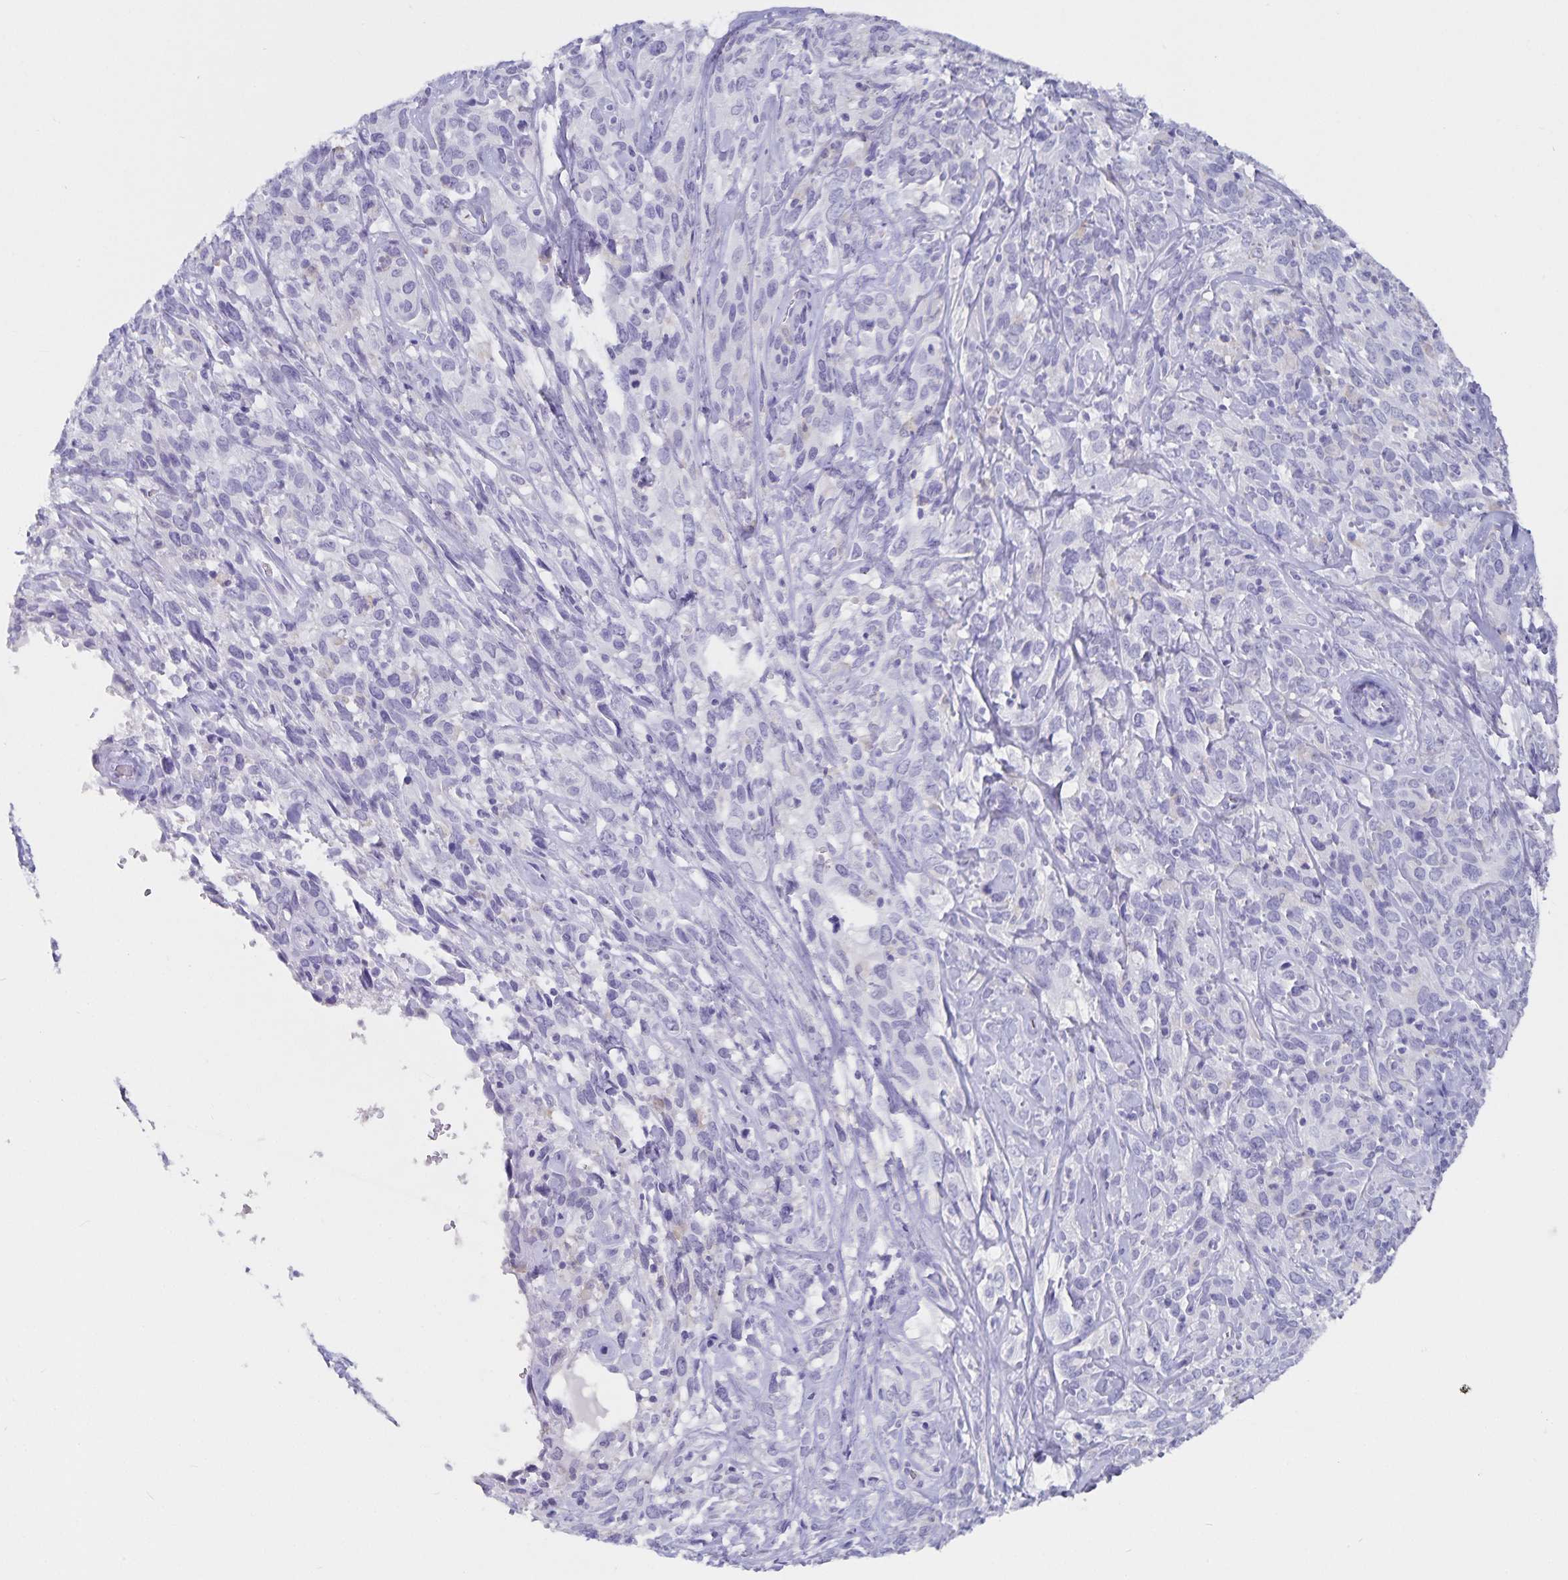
{"staining": {"intensity": "negative", "quantity": "none", "location": "none"}, "tissue": "cervical cancer", "cell_type": "Tumor cells", "image_type": "cancer", "snomed": [{"axis": "morphology", "description": "Normal tissue, NOS"}, {"axis": "morphology", "description": "Squamous cell carcinoma, NOS"}, {"axis": "topography", "description": "Cervix"}], "caption": "Tumor cells are negative for protein expression in human cervical squamous cell carcinoma.", "gene": "PLAC1", "patient": {"sex": "female", "age": 51}}